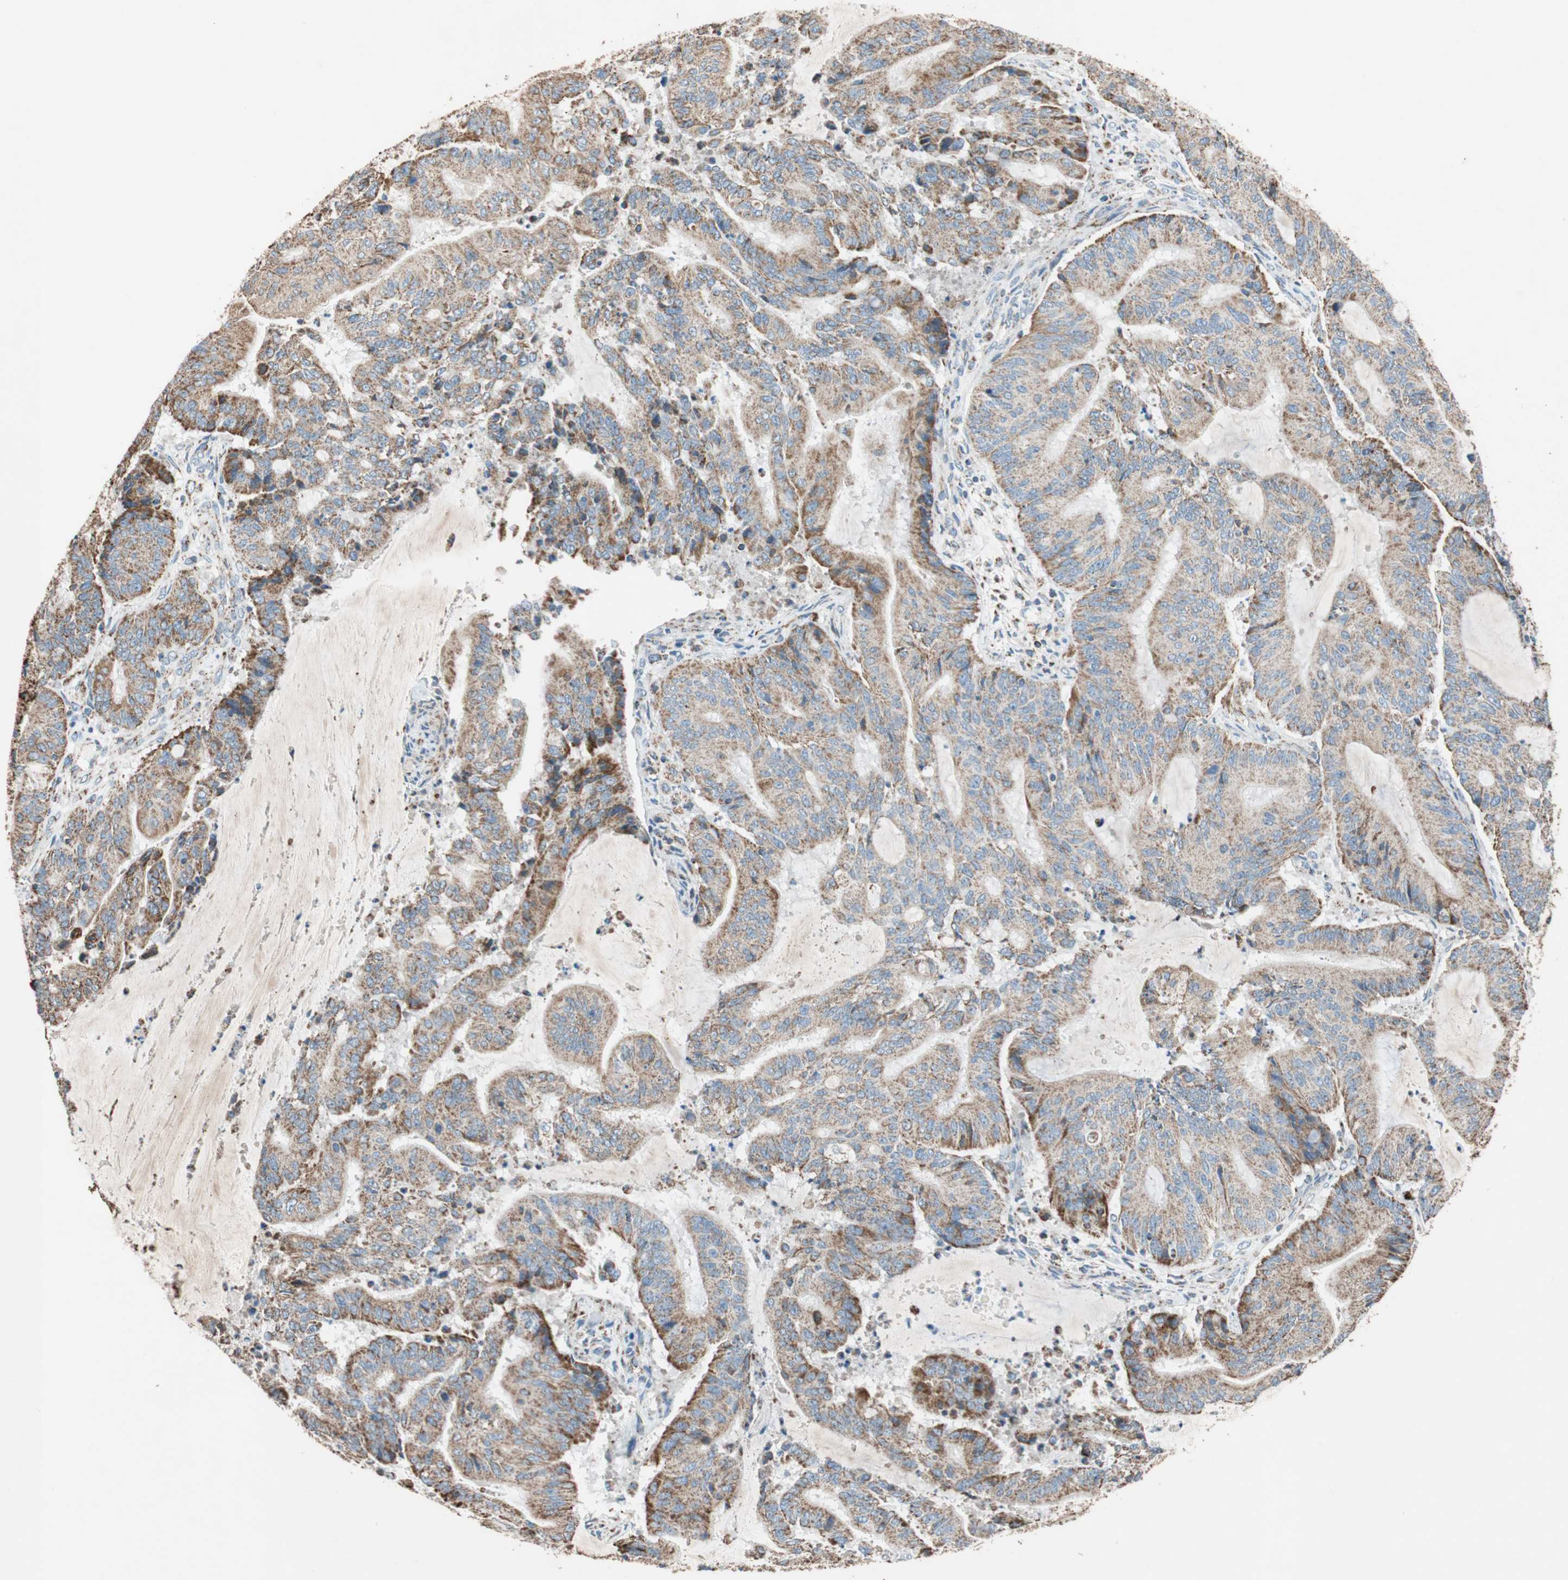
{"staining": {"intensity": "moderate", "quantity": ">75%", "location": "cytoplasmic/membranous"}, "tissue": "liver cancer", "cell_type": "Tumor cells", "image_type": "cancer", "snomed": [{"axis": "morphology", "description": "Cholangiocarcinoma"}, {"axis": "topography", "description": "Liver"}], "caption": "Liver cancer (cholangiocarcinoma) stained with DAB immunohistochemistry (IHC) demonstrates medium levels of moderate cytoplasmic/membranous positivity in approximately >75% of tumor cells.", "gene": "PCSK4", "patient": {"sex": "female", "age": 73}}